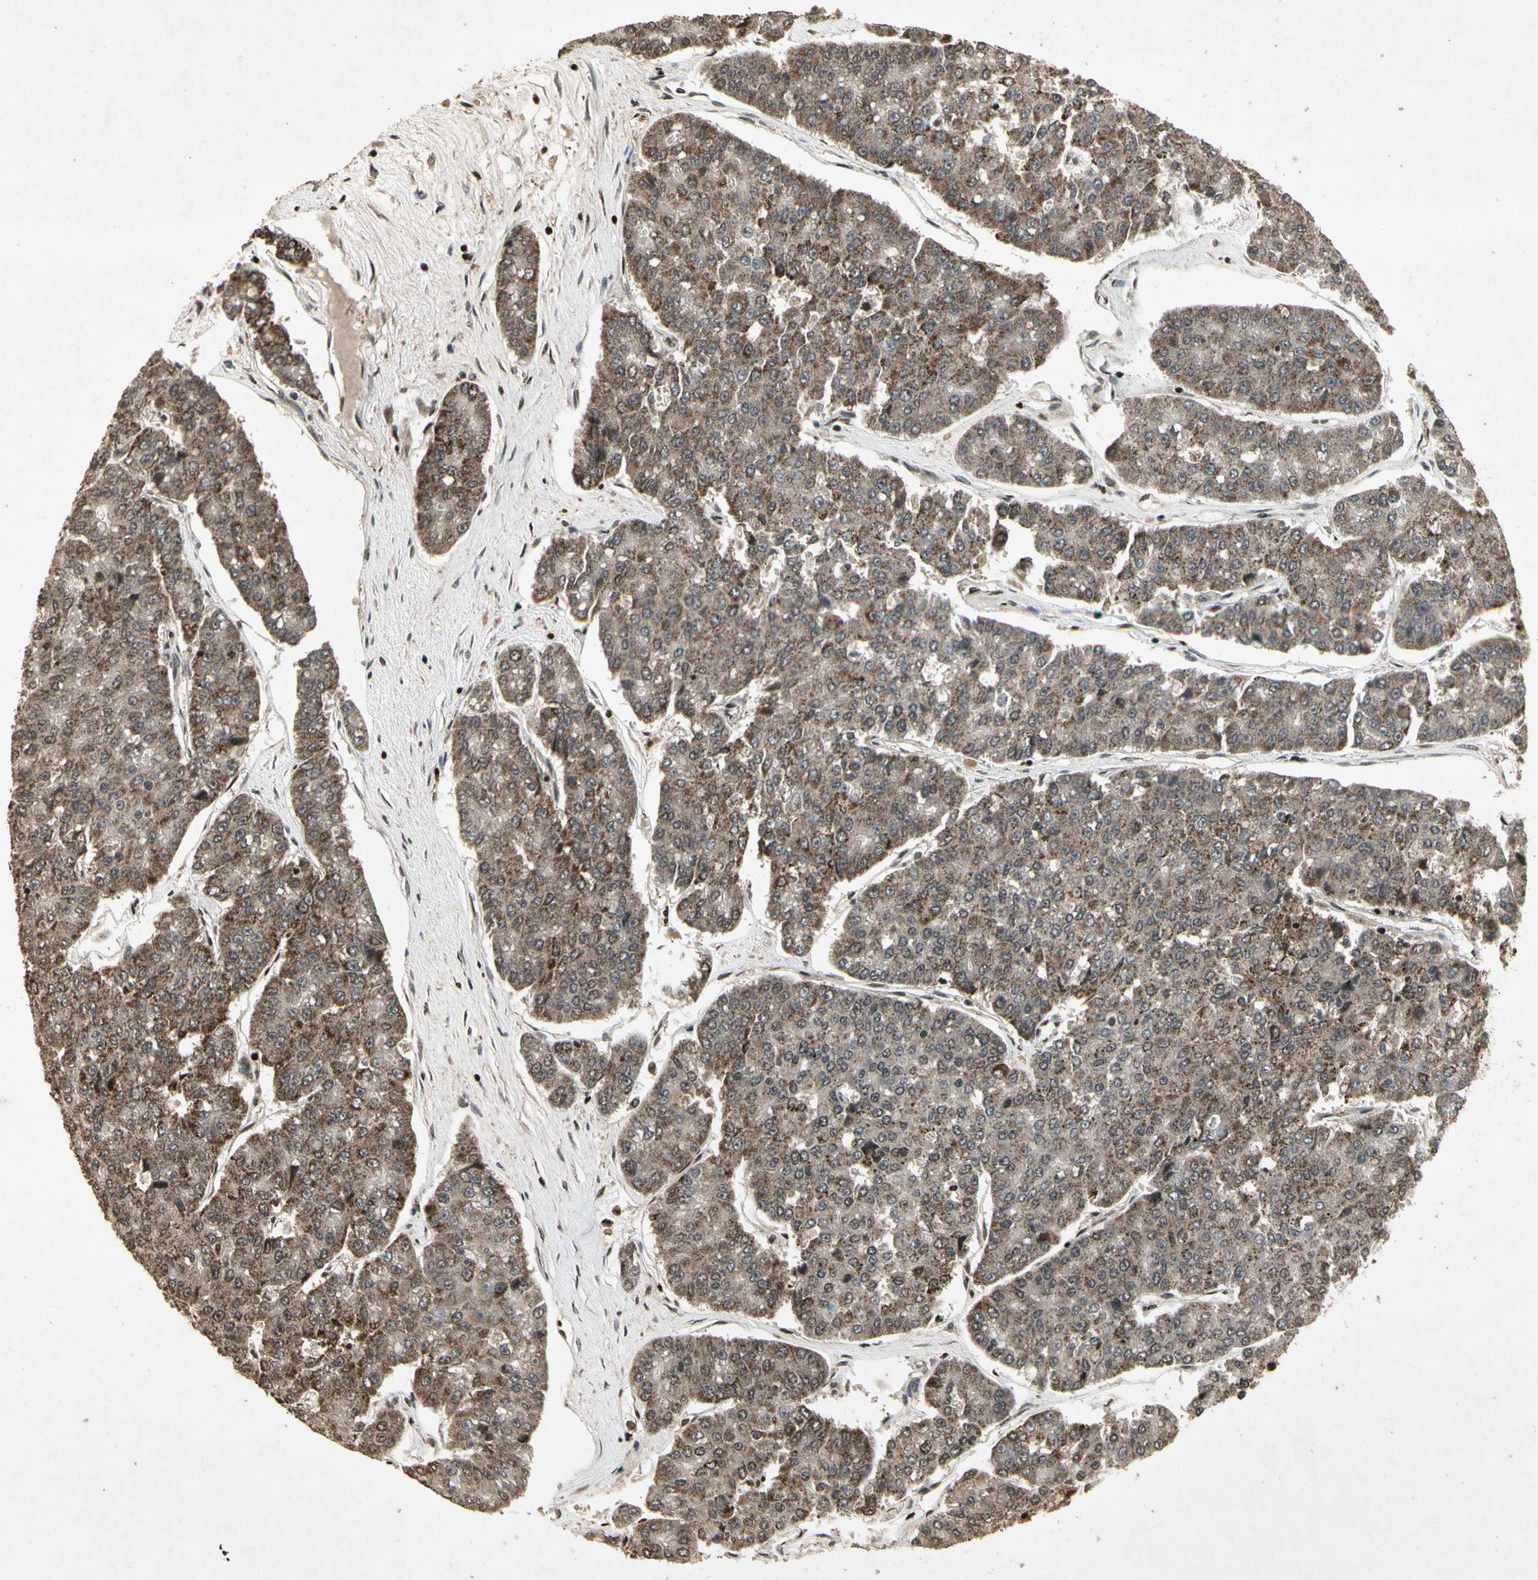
{"staining": {"intensity": "moderate", "quantity": ">75%", "location": "cytoplasmic/membranous"}, "tissue": "pancreatic cancer", "cell_type": "Tumor cells", "image_type": "cancer", "snomed": [{"axis": "morphology", "description": "Adenocarcinoma, NOS"}, {"axis": "topography", "description": "Pancreas"}], "caption": "High-power microscopy captured an immunohistochemistry (IHC) photomicrograph of pancreatic cancer (adenocarcinoma), revealing moderate cytoplasmic/membranous staining in about >75% of tumor cells.", "gene": "GLRX", "patient": {"sex": "male", "age": 50}}